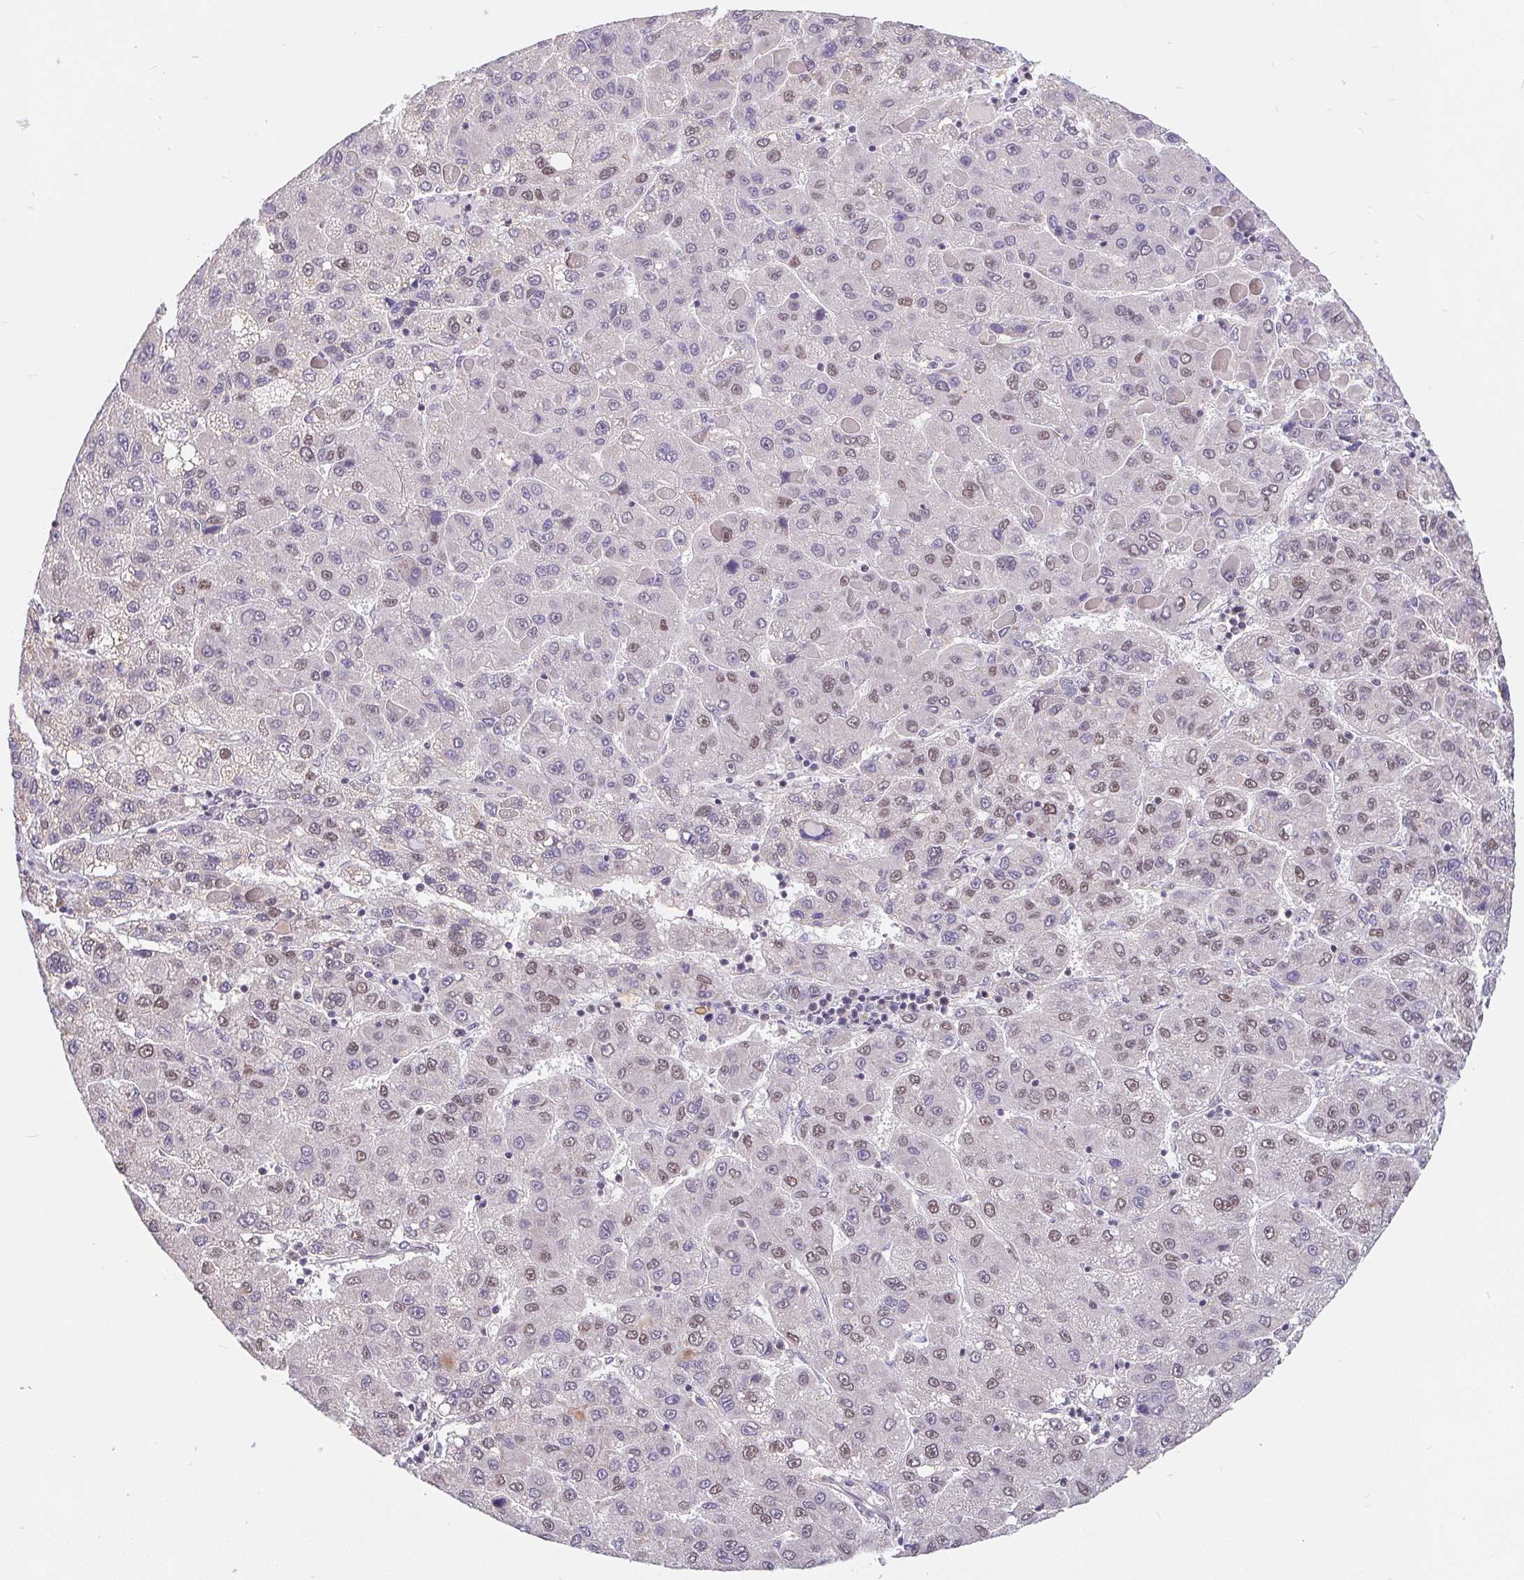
{"staining": {"intensity": "weak", "quantity": "25%-75%", "location": "nuclear"}, "tissue": "liver cancer", "cell_type": "Tumor cells", "image_type": "cancer", "snomed": [{"axis": "morphology", "description": "Carcinoma, Hepatocellular, NOS"}, {"axis": "topography", "description": "Liver"}], "caption": "Tumor cells show low levels of weak nuclear expression in about 25%-75% of cells in human liver cancer.", "gene": "POU2F1", "patient": {"sex": "female", "age": 82}}